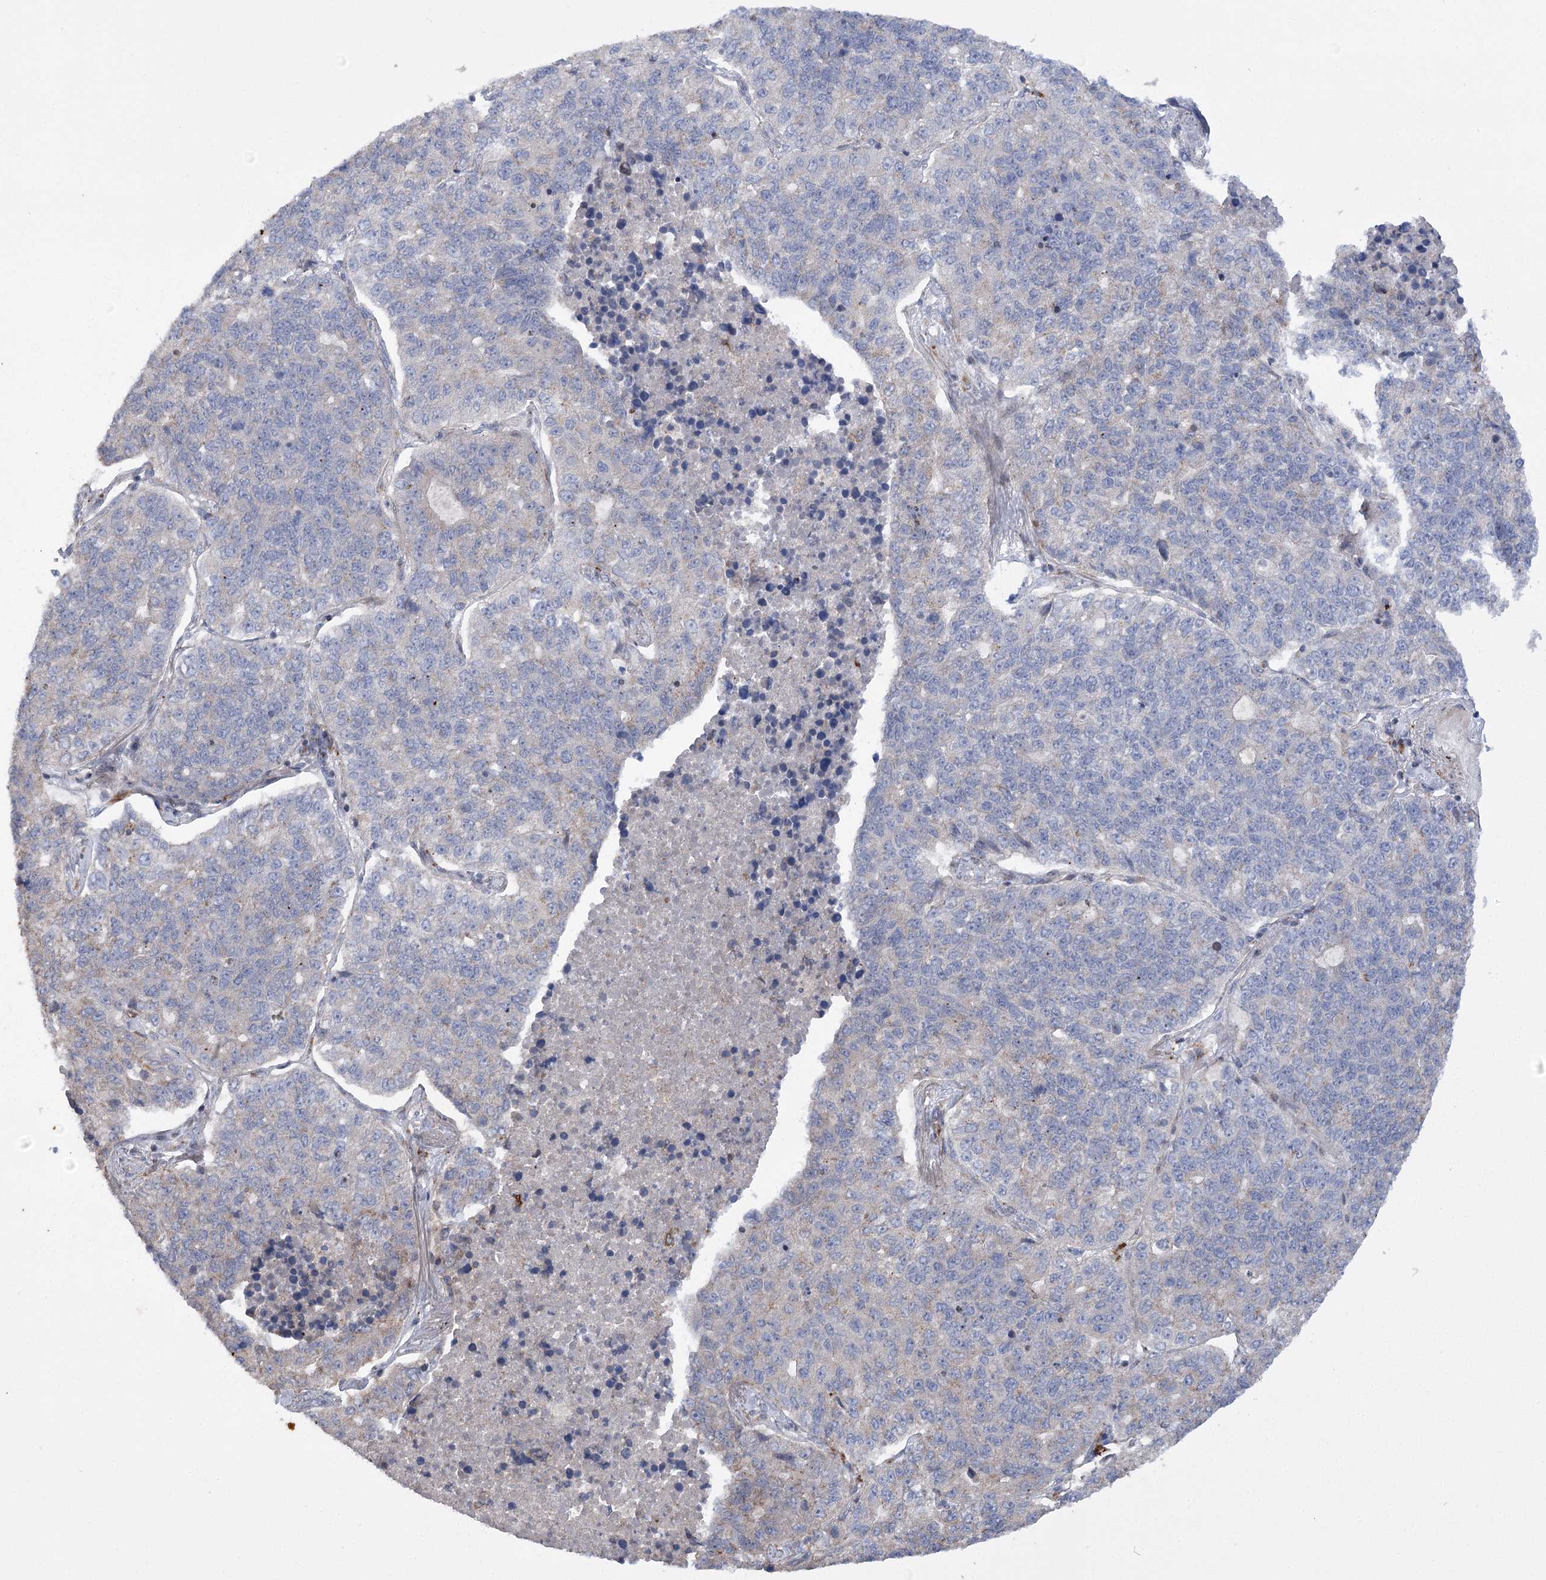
{"staining": {"intensity": "negative", "quantity": "none", "location": "none"}, "tissue": "lung cancer", "cell_type": "Tumor cells", "image_type": "cancer", "snomed": [{"axis": "morphology", "description": "Adenocarcinoma, NOS"}, {"axis": "topography", "description": "Lung"}], "caption": "A high-resolution photomicrograph shows IHC staining of adenocarcinoma (lung), which exhibits no significant staining in tumor cells. (Stains: DAB immunohistochemistry (IHC) with hematoxylin counter stain, Microscopy: brightfield microscopy at high magnification).", "gene": "NME7", "patient": {"sex": "male", "age": 49}}